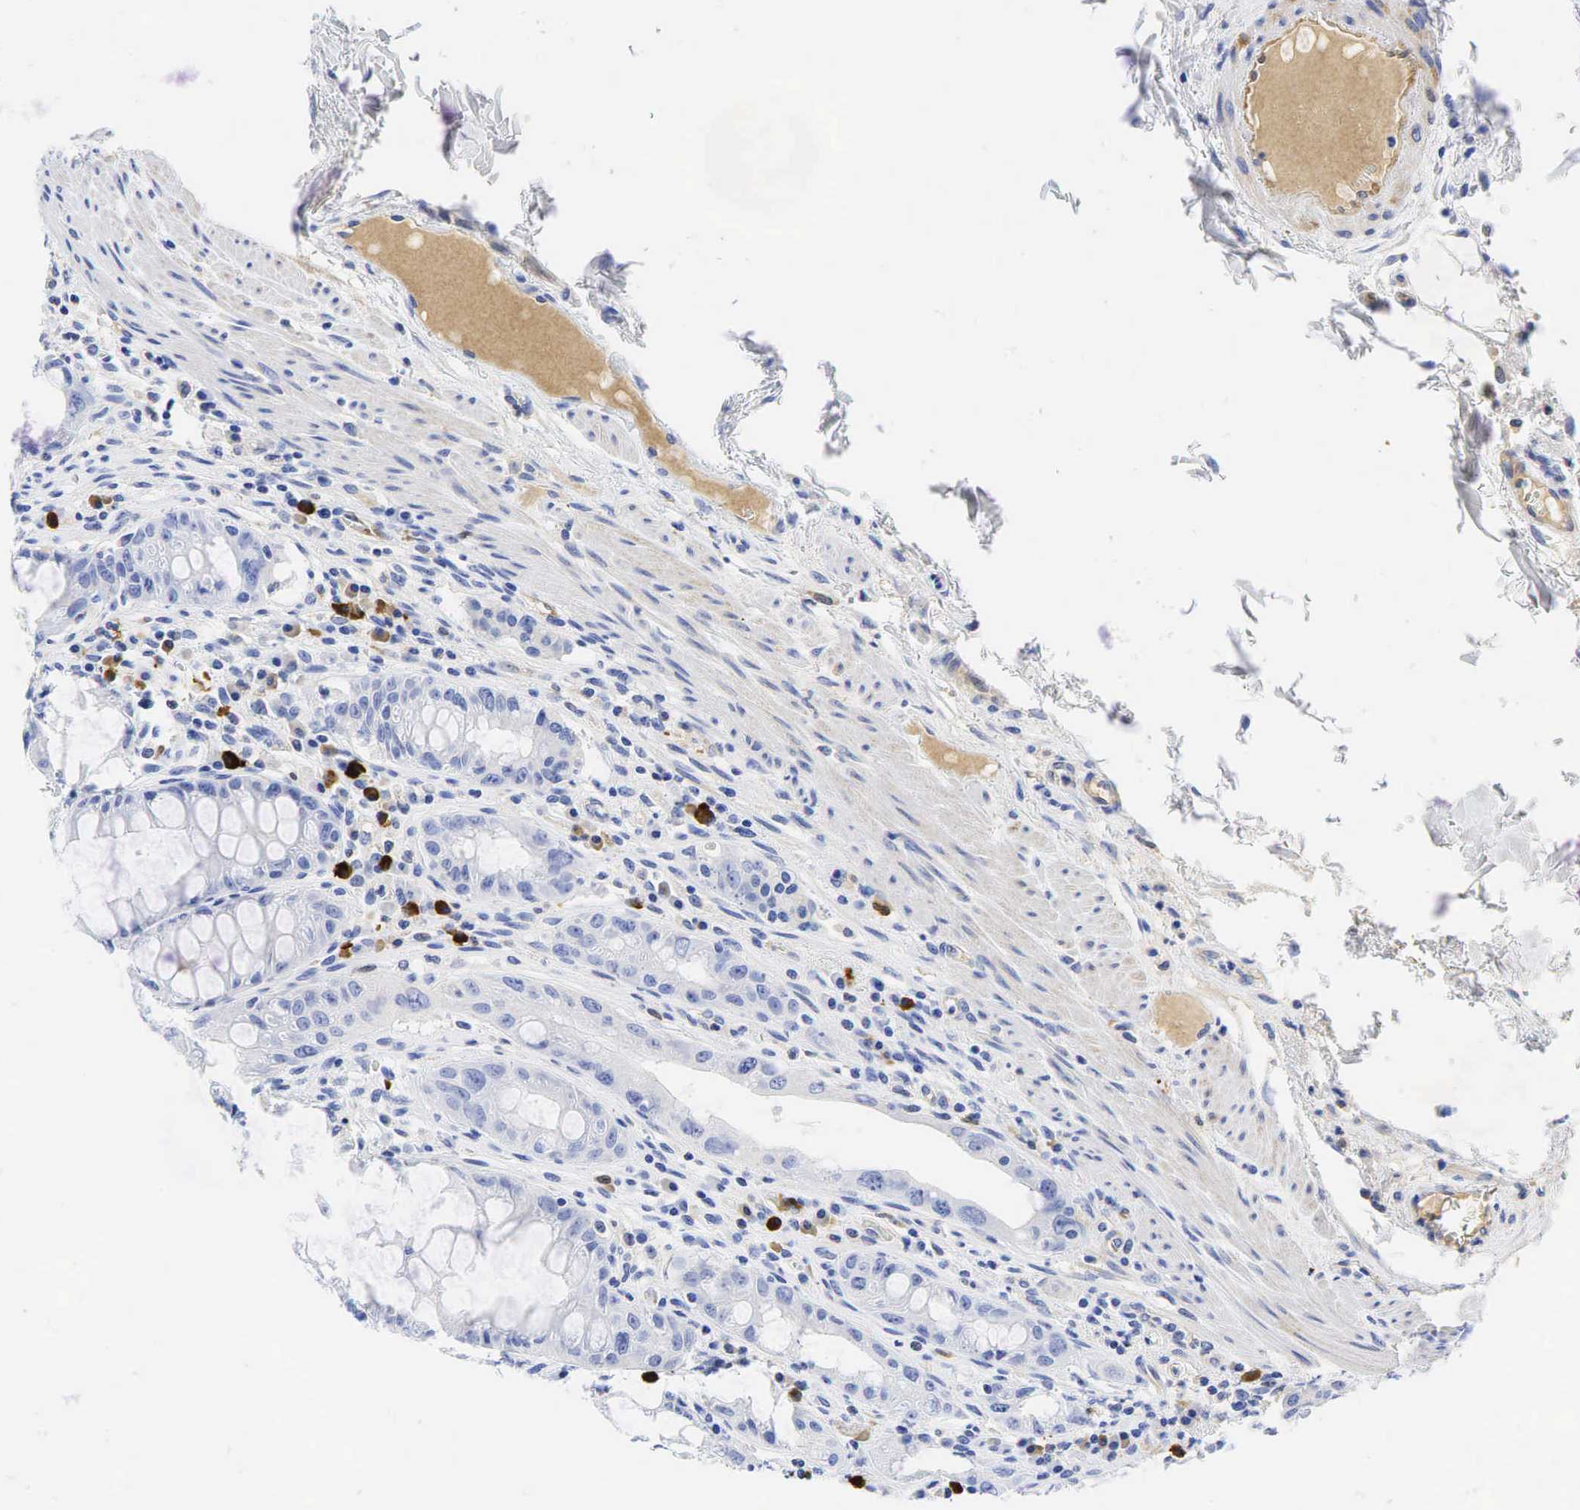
{"staining": {"intensity": "negative", "quantity": "none", "location": "none"}, "tissue": "rectum", "cell_type": "Glandular cells", "image_type": "normal", "snomed": [{"axis": "morphology", "description": "Normal tissue, NOS"}, {"axis": "topography", "description": "Rectum"}], "caption": "IHC image of unremarkable rectum: human rectum stained with DAB (3,3'-diaminobenzidine) demonstrates no significant protein expression in glandular cells.", "gene": "TNFRSF8", "patient": {"sex": "female", "age": 60}}